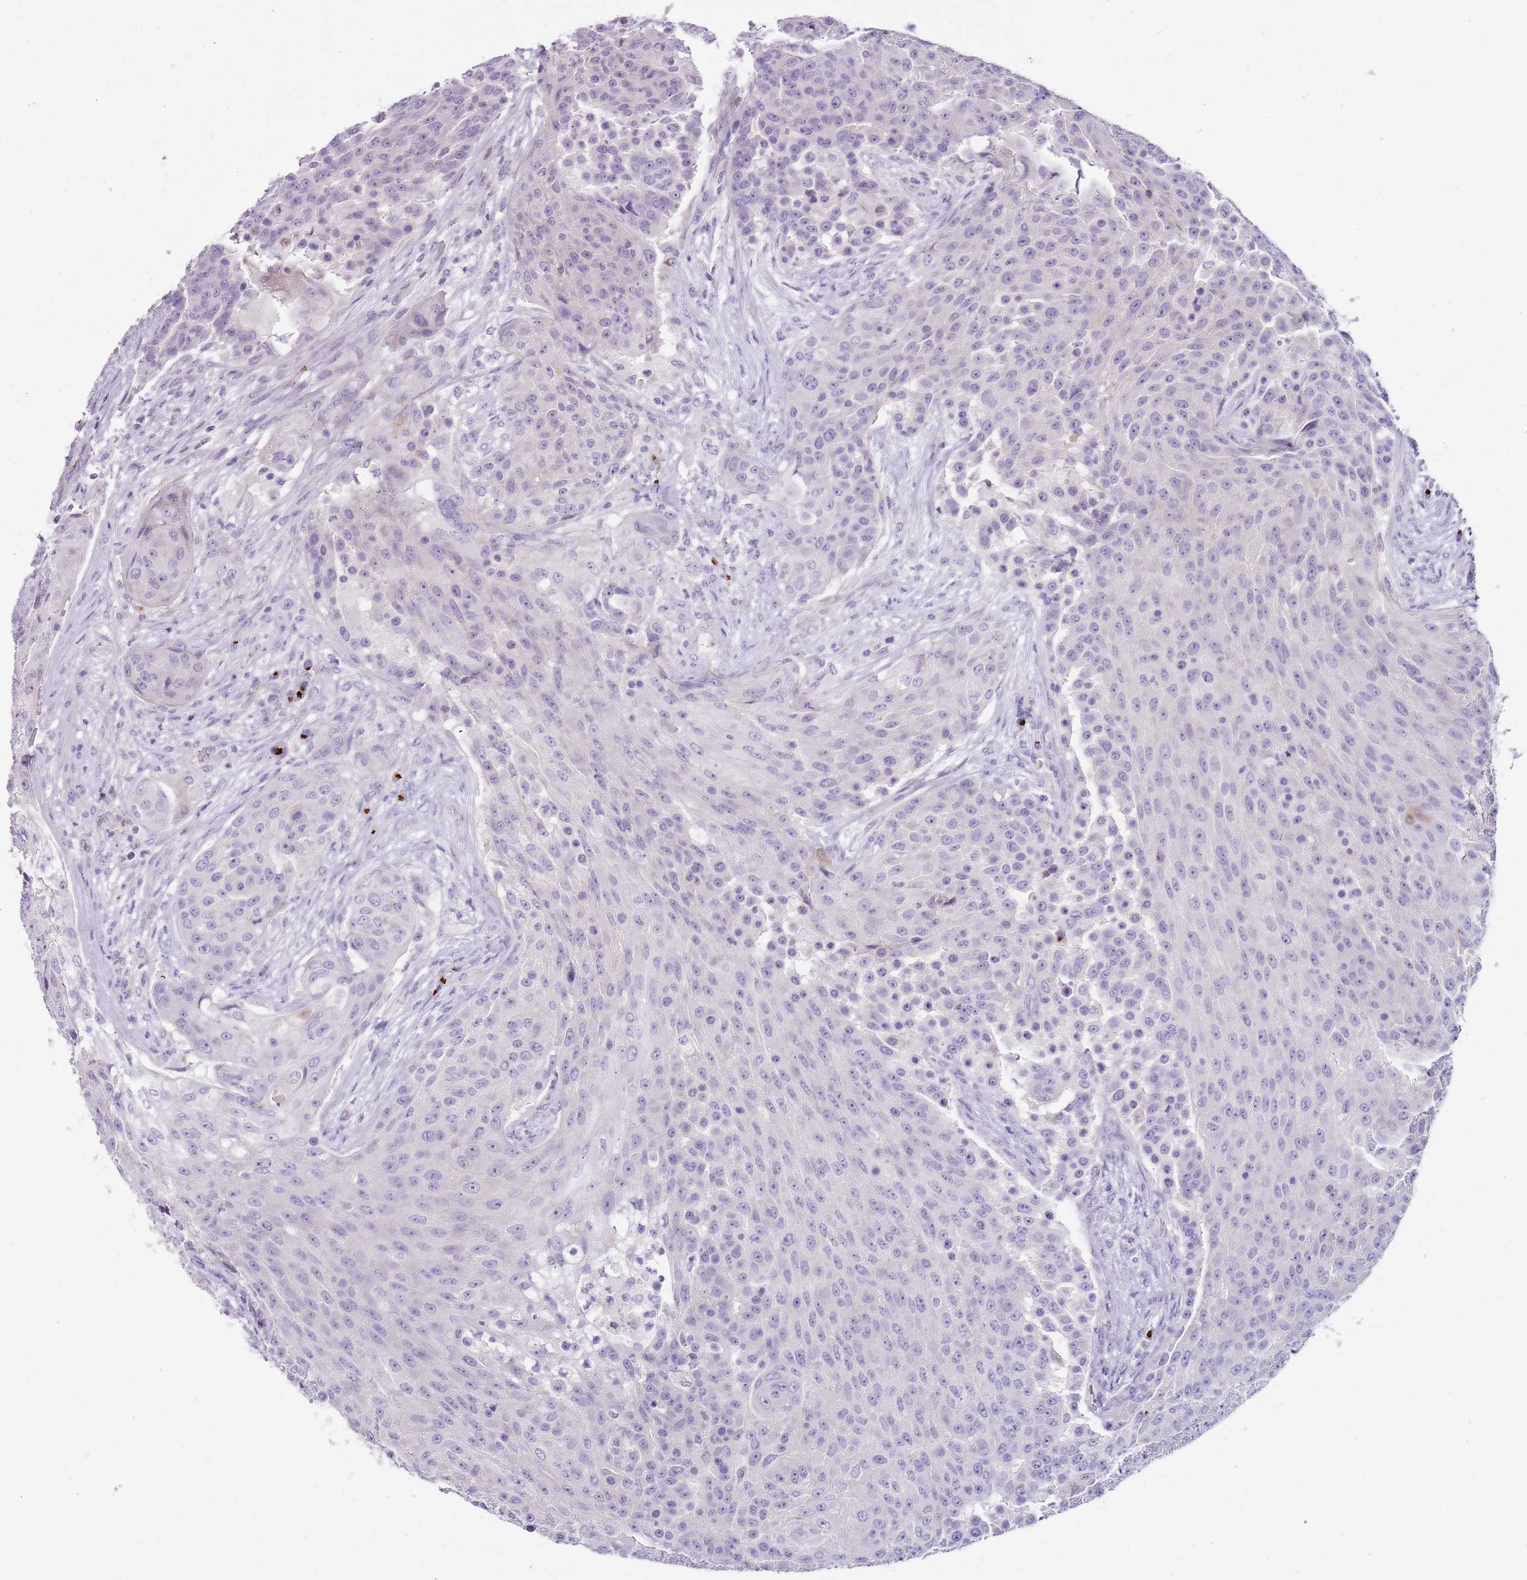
{"staining": {"intensity": "negative", "quantity": "none", "location": "none"}, "tissue": "urothelial cancer", "cell_type": "Tumor cells", "image_type": "cancer", "snomed": [{"axis": "morphology", "description": "Urothelial carcinoma, High grade"}, {"axis": "topography", "description": "Urinary bladder"}], "caption": "DAB (3,3'-diaminobenzidine) immunohistochemical staining of high-grade urothelial carcinoma shows no significant expression in tumor cells.", "gene": "C2CD3", "patient": {"sex": "female", "age": 63}}